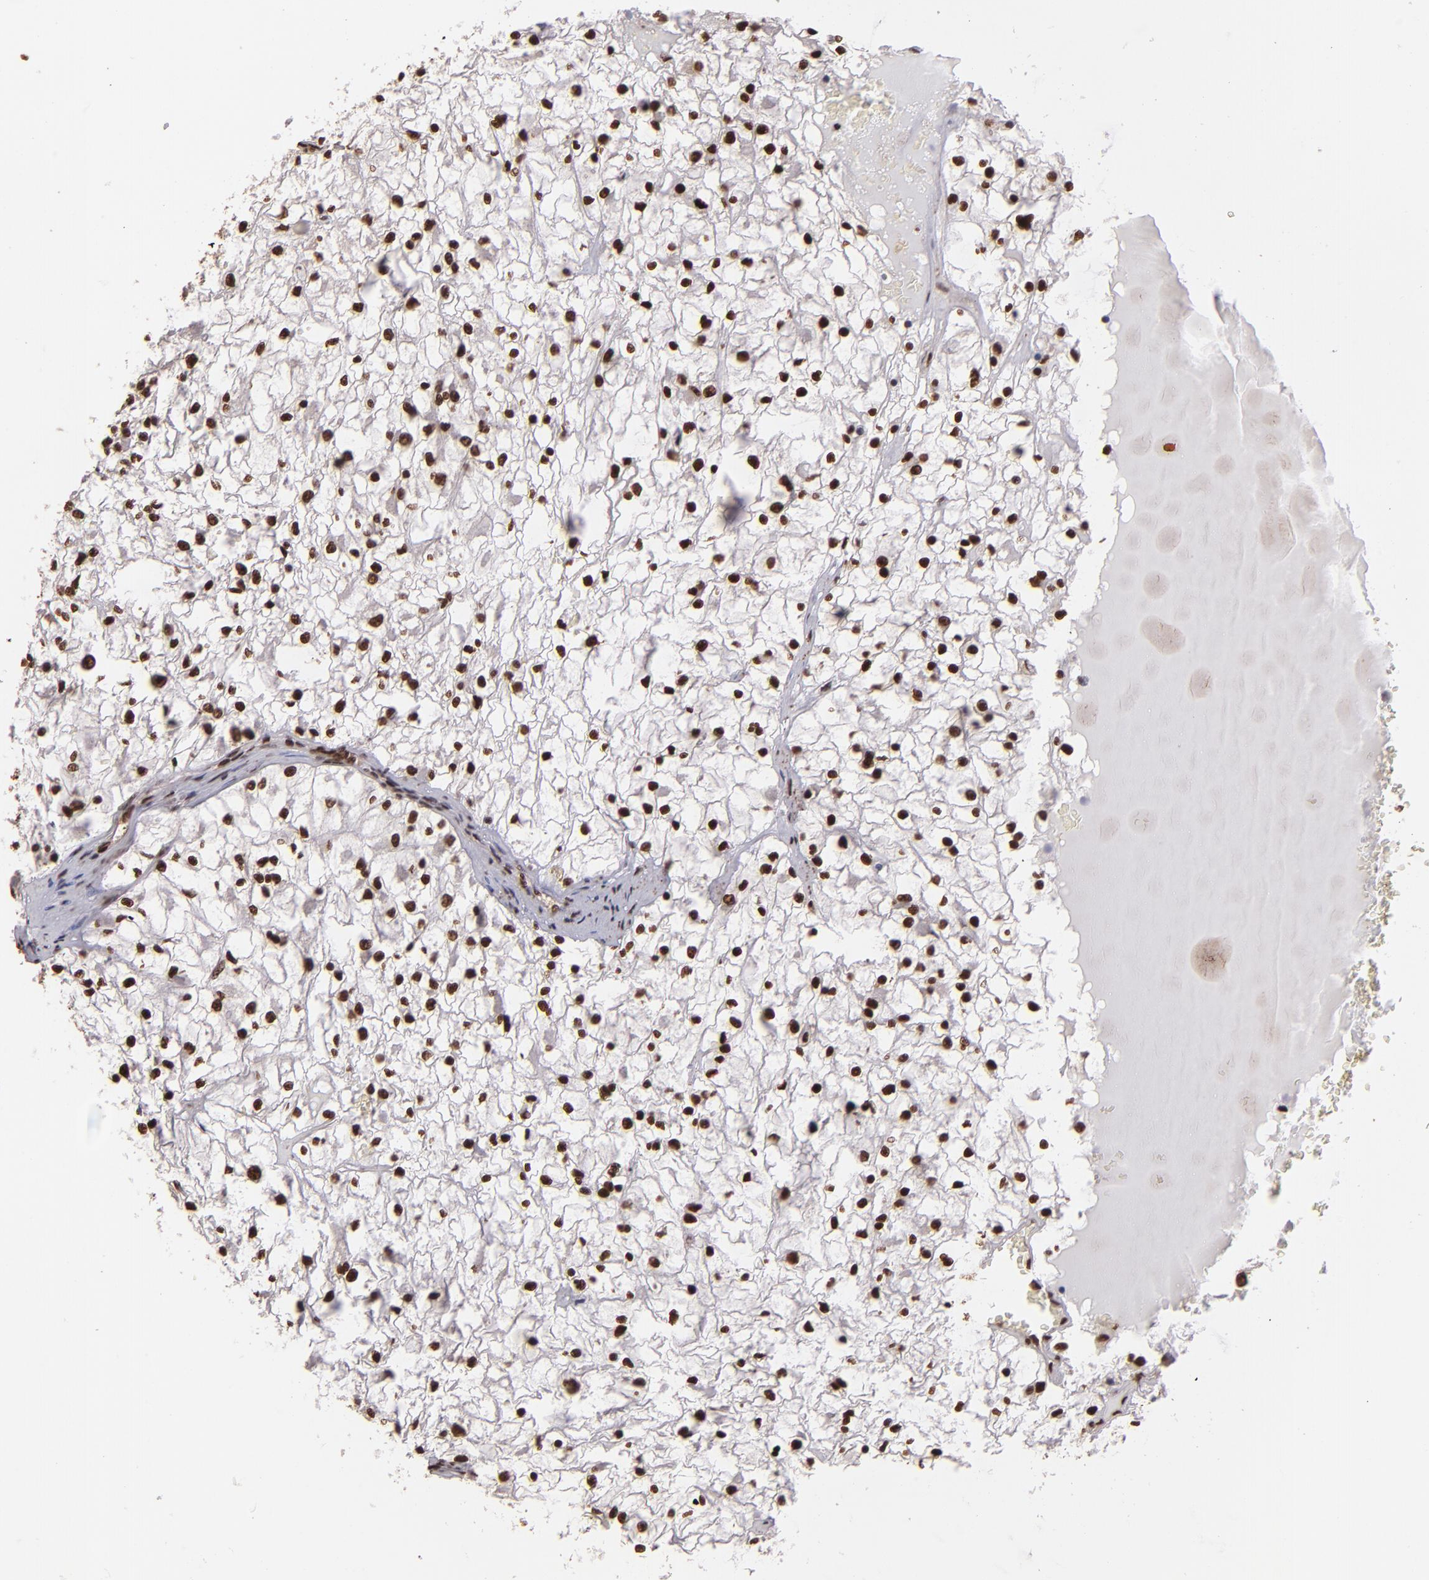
{"staining": {"intensity": "strong", "quantity": ">75%", "location": "nuclear"}, "tissue": "renal cancer", "cell_type": "Tumor cells", "image_type": "cancer", "snomed": [{"axis": "morphology", "description": "Adenocarcinoma, NOS"}, {"axis": "topography", "description": "Kidney"}], "caption": "Protein expression by immunohistochemistry (IHC) reveals strong nuclear staining in about >75% of tumor cells in adenocarcinoma (renal).", "gene": "PQBP1", "patient": {"sex": "male", "age": 61}}